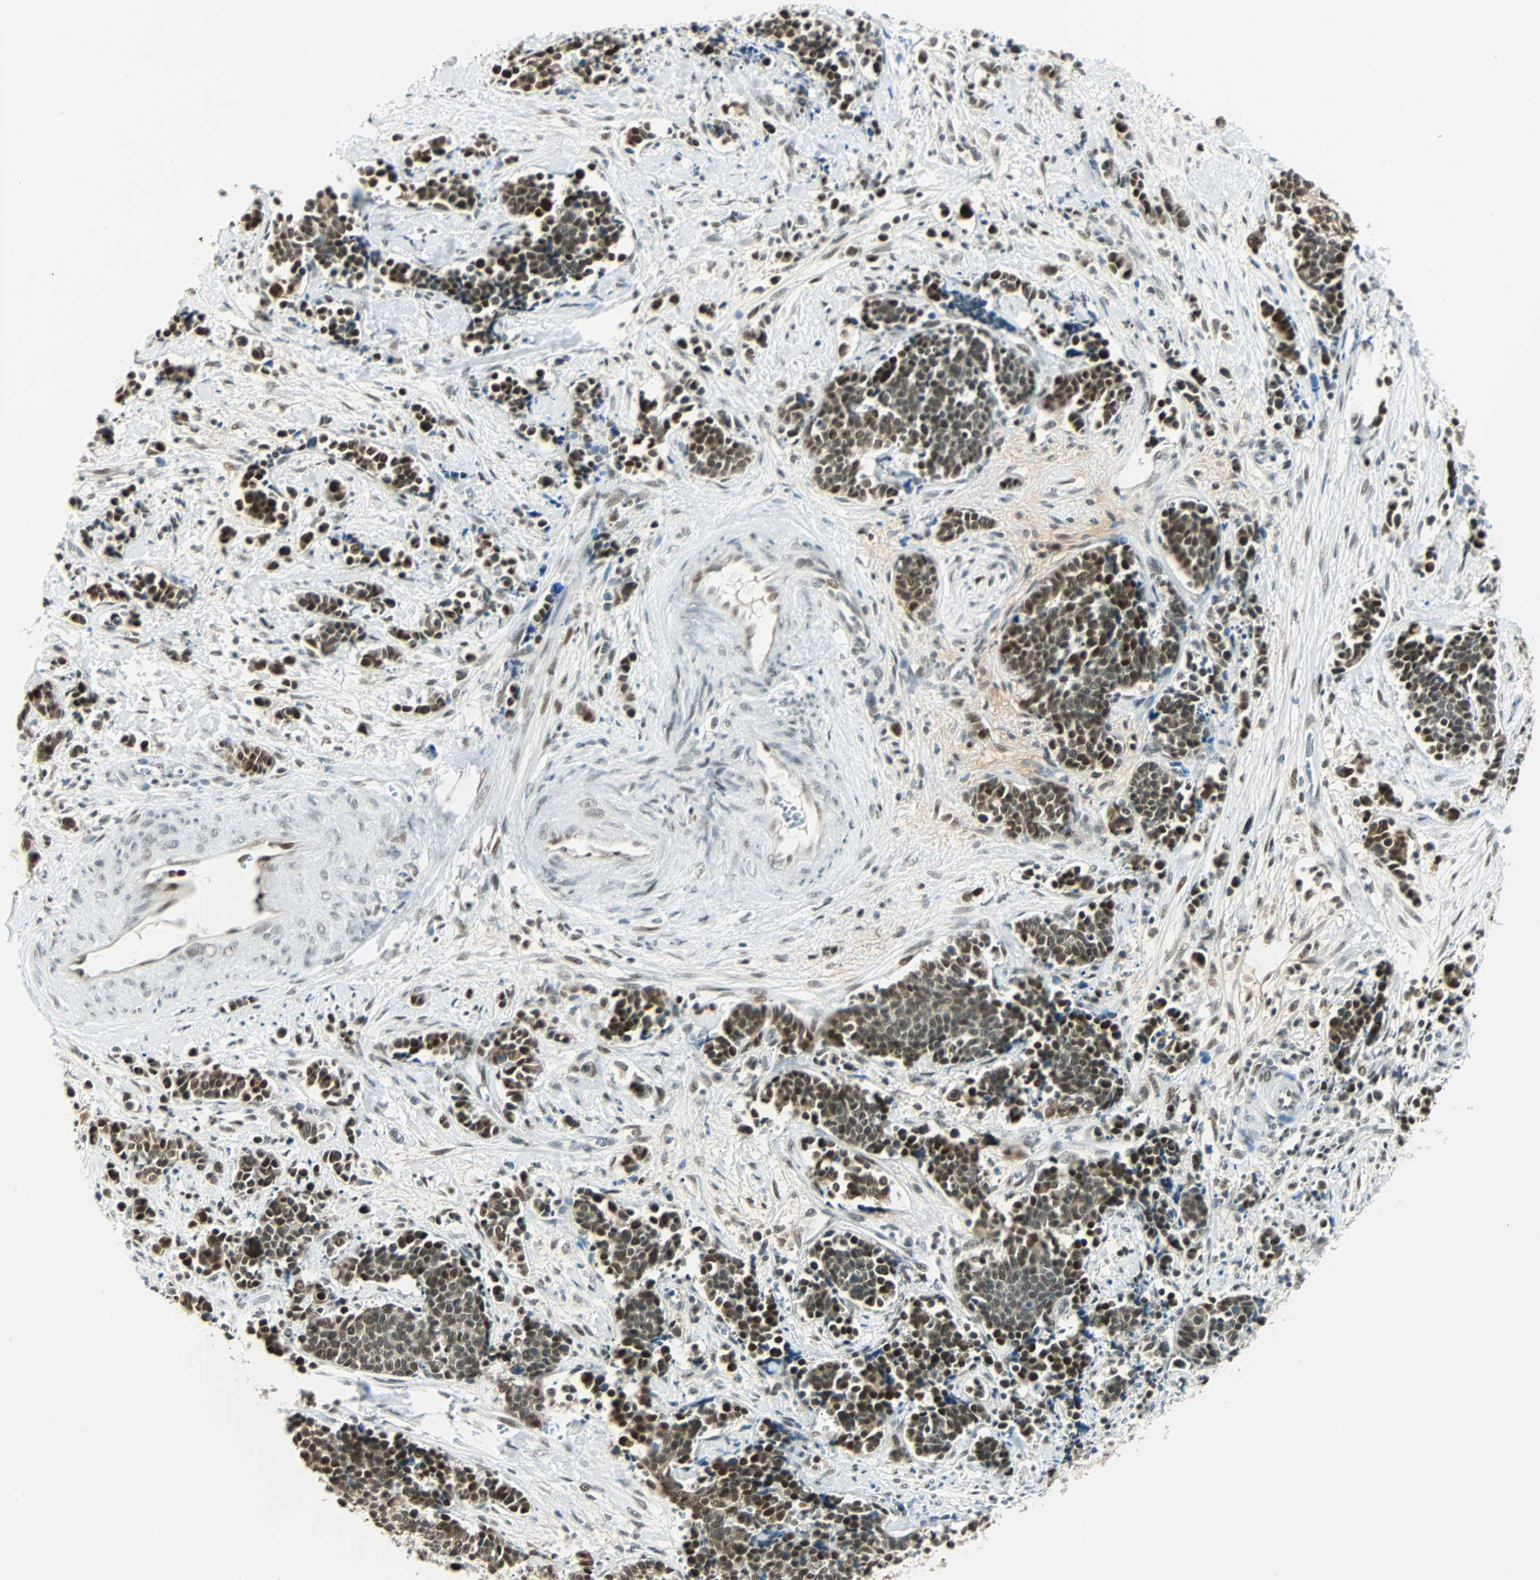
{"staining": {"intensity": "strong", "quantity": ">75%", "location": "nuclear"}, "tissue": "cervical cancer", "cell_type": "Tumor cells", "image_type": "cancer", "snomed": [{"axis": "morphology", "description": "Squamous cell carcinoma, NOS"}, {"axis": "topography", "description": "Cervix"}], "caption": "IHC (DAB (3,3'-diaminobenzidine)) staining of cervical cancer (squamous cell carcinoma) displays strong nuclear protein expression in about >75% of tumor cells.", "gene": "NELFE", "patient": {"sex": "female", "age": 35}}